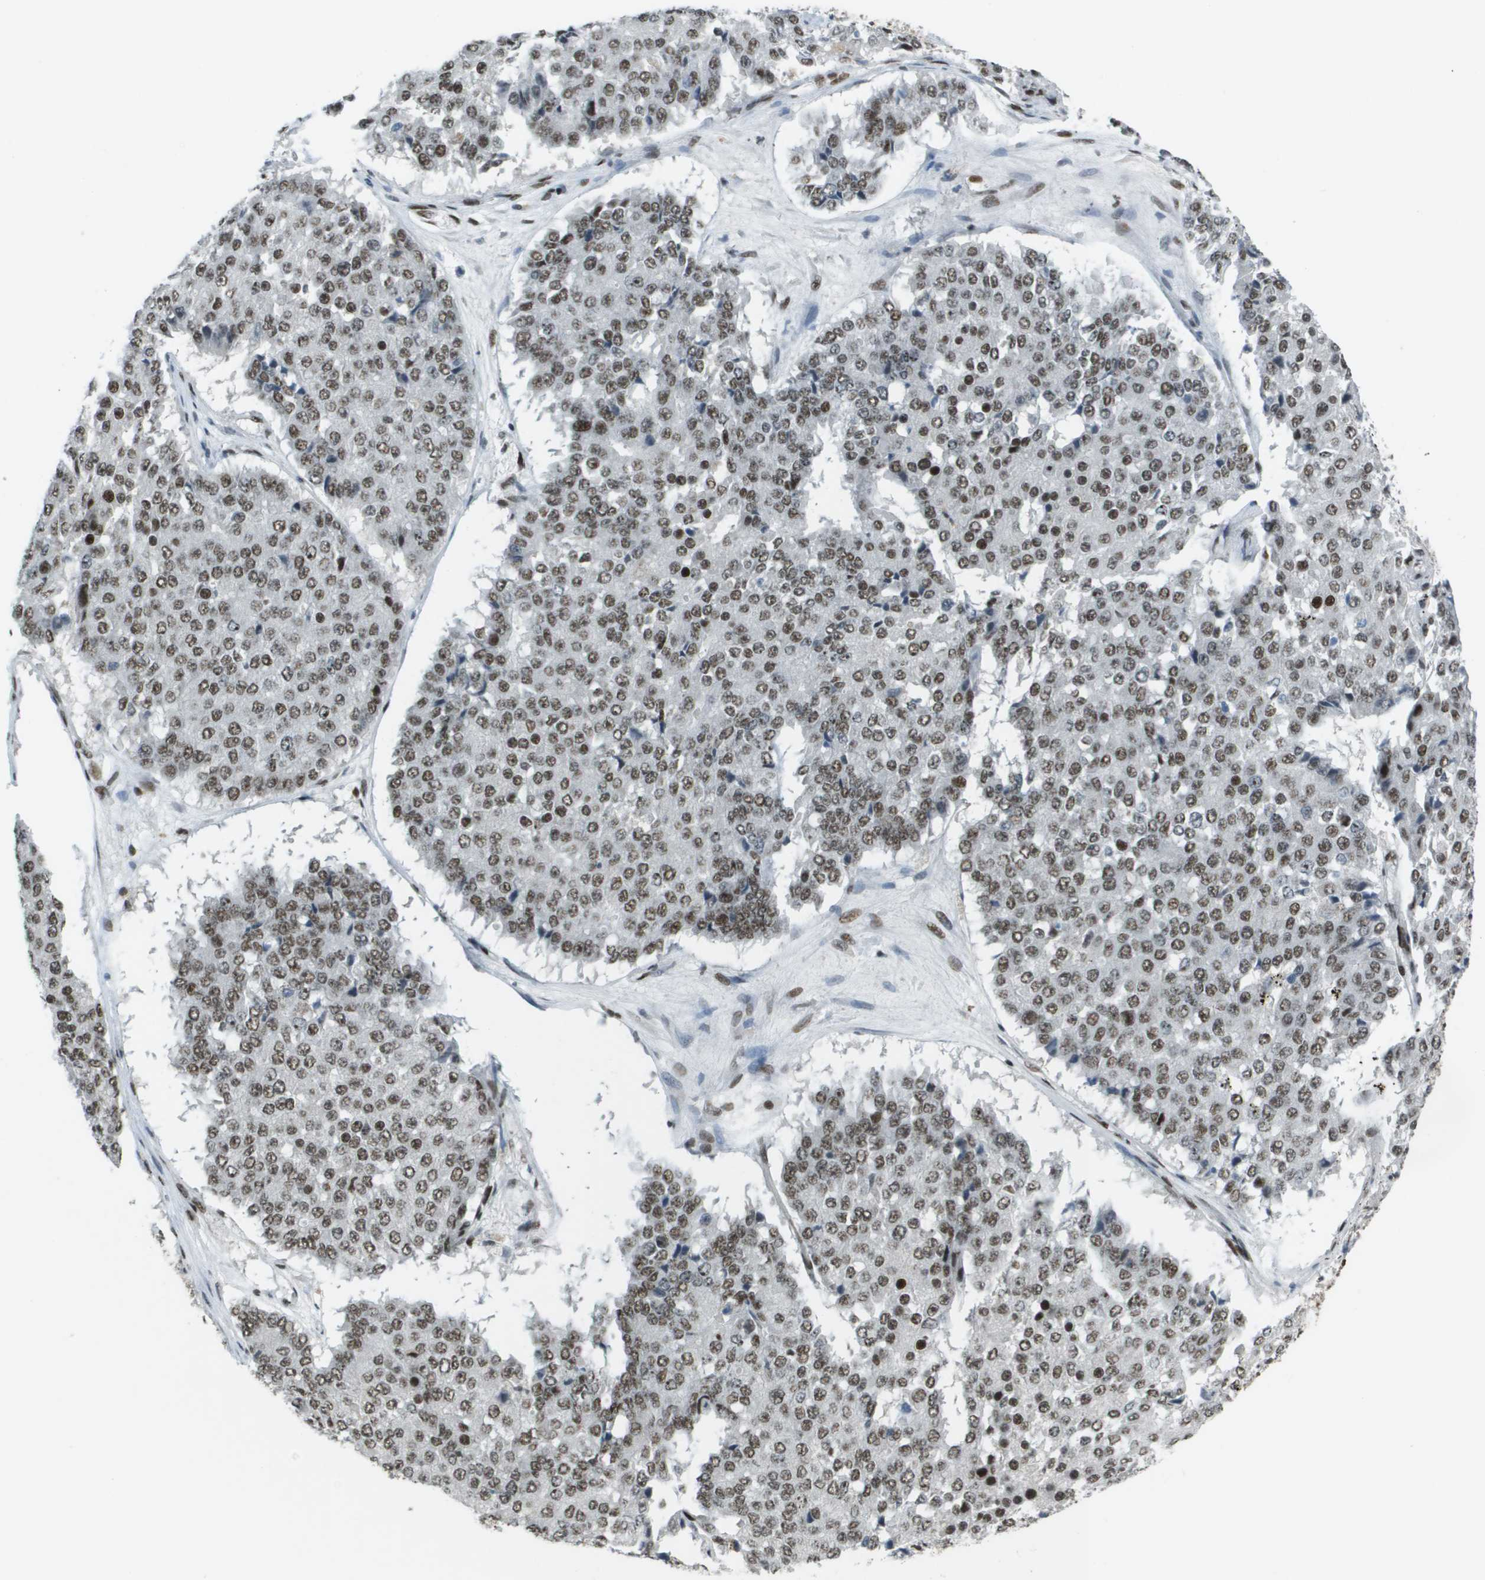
{"staining": {"intensity": "moderate", "quantity": ">75%", "location": "nuclear"}, "tissue": "pancreatic cancer", "cell_type": "Tumor cells", "image_type": "cancer", "snomed": [{"axis": "morphology", "description": "Adenocarcinoma, NOS"}, {"axis": "topography", "description": "Pancreas"}], "caption": "IHC of pancreatic cancer exhibits medium levels of moderate nuclear staining in about >75% of tumor cells.", "gene": "IRF7", "patient": {"sex": "male", "age": 50}}